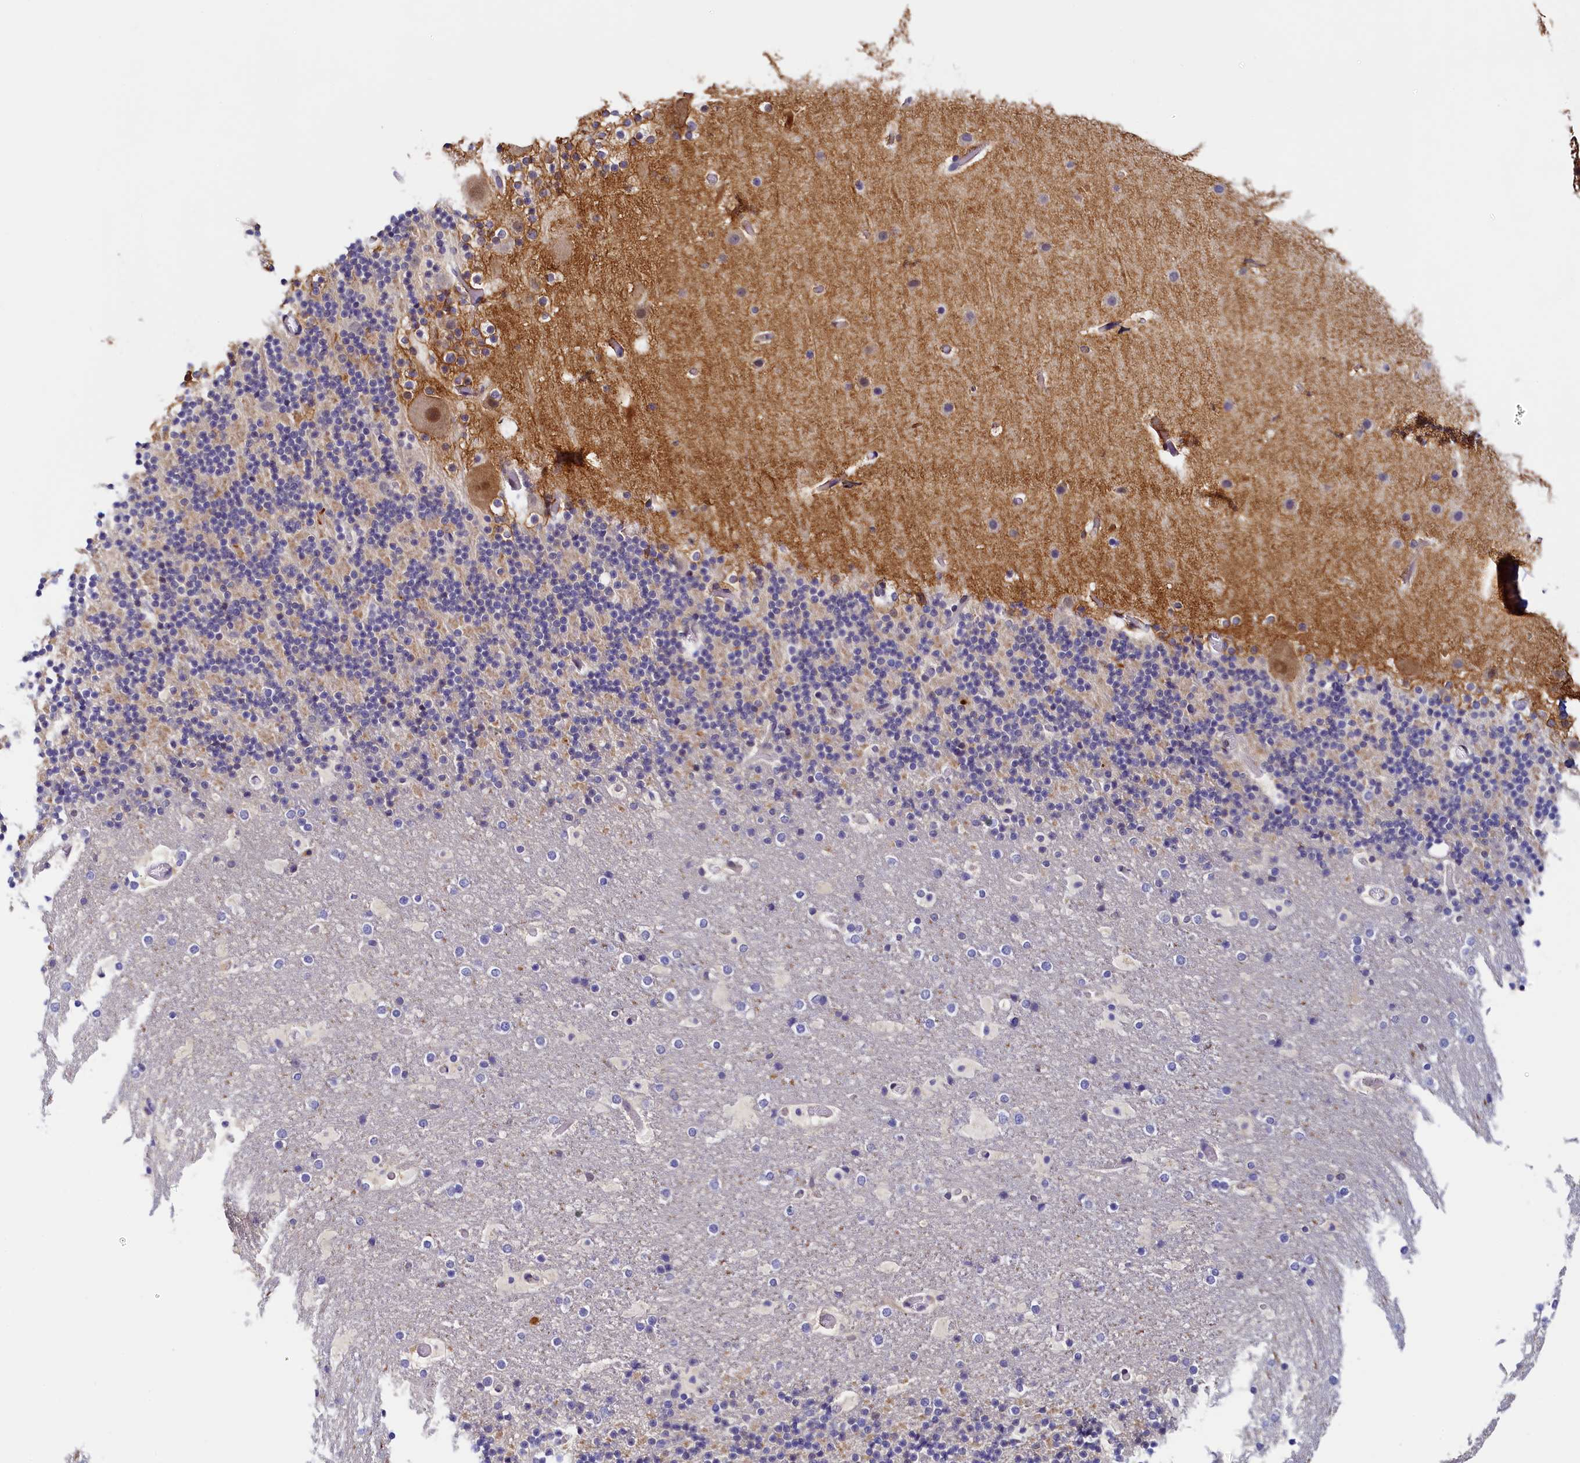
{"staining": {"intensity": "negative", "quantity": "none", "location": "none"}, "tissue": "cerebellum", "cell_type": "Cells in granular layer", "image_type": "normal", "snomed": [{"axis": "morphology", "description": "Normal tissue, NOS"}, {"axis": "topography", "description": "Cerebellum"}], "caption": "DAB (3,3'-diaminobenzidine) immunohistochemical staining of unremarkable cerebellum demonstrates no significant positivity in cells in granular layer.", "gene": "PAAF1", "patient": {"sex": "male", "age": 57}}